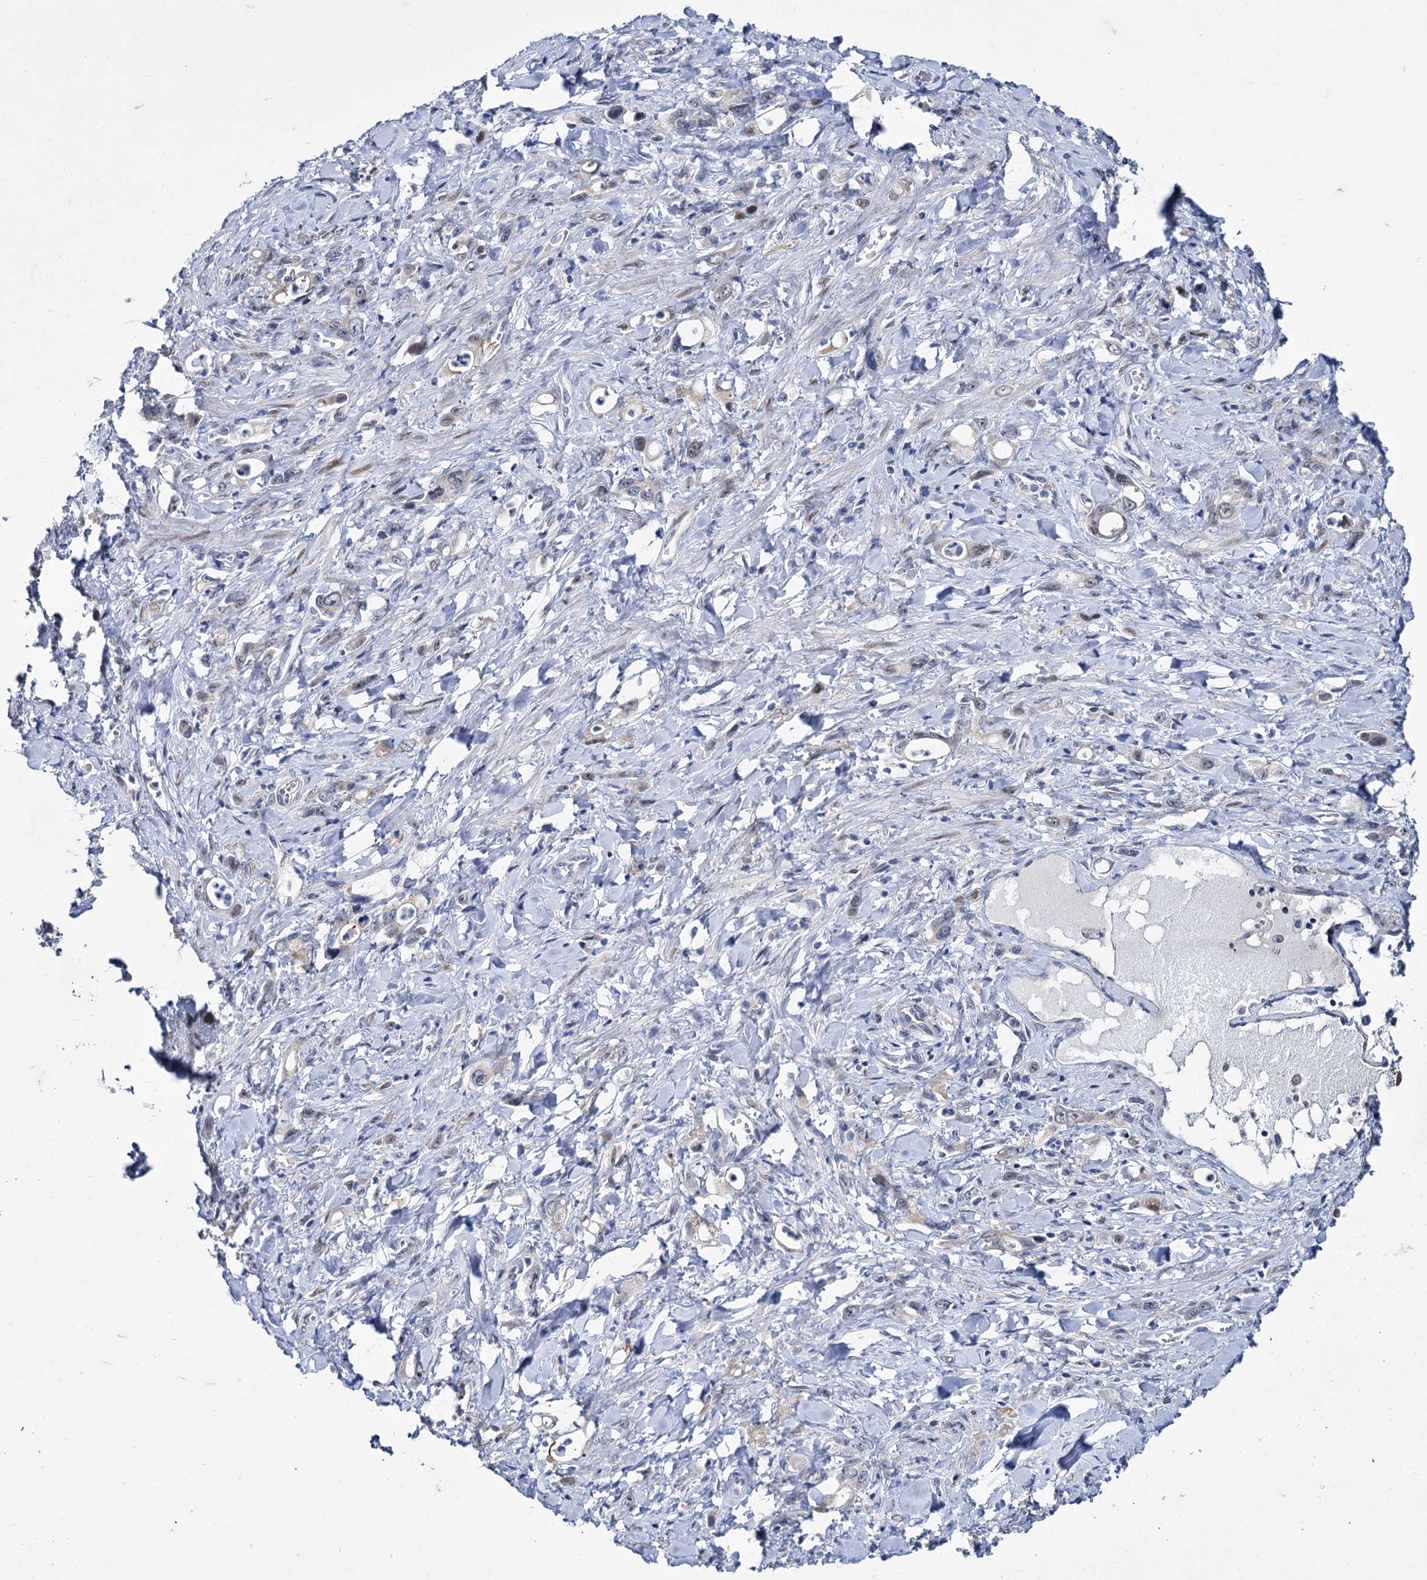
{"staining": {"intensity": "weak", "quantity": "<25%", "location": "cytoplasmic/membranous"}, "tissue": "stomach cancer", "cell_type": "Tumor cells", "image_type": "cancer", "snomed": [{"axis": "morphology", "description": "Adenocarcinoma, NOS"}, {"axis": "topography", "description": "Stomach, lower"}], "caption": "The photomicrograph shows no staining of tumor cells in adenocarcinoma (stomach).", "gene": "MID1IP1", "patient": {"sex": "female", "age": 43}}